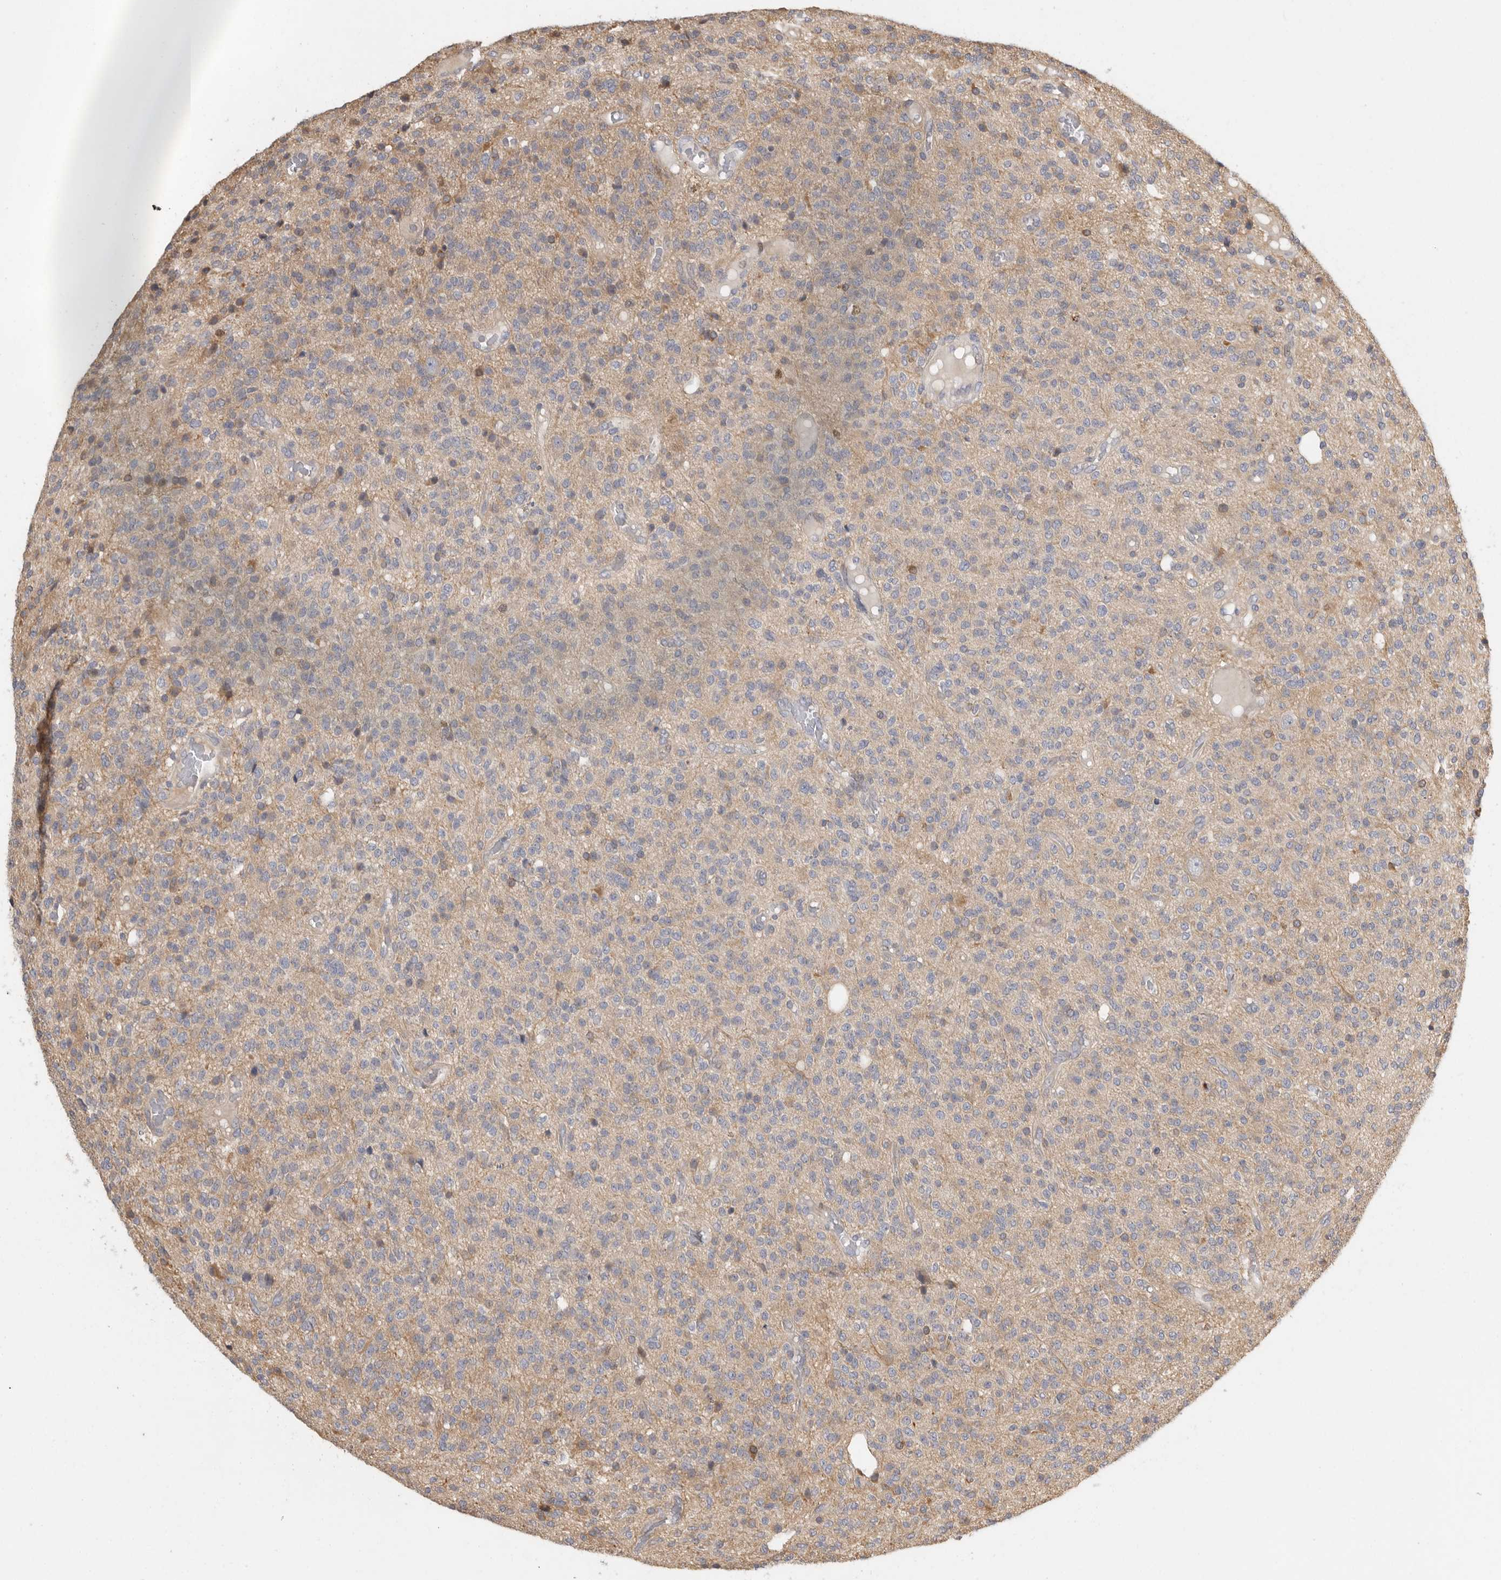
{"staining": {"intensity": "weak", "quantity": "25%-75%", "location": "cytoplasmic/membranous"}, "tissue": "glioma", "cell_type": "Tumor cells", "image_type": "cancer", "snomed": [{"axis": "morphology", "description": "Glioma, malignant, High grade"}, {"axis": "topography", "description": "Brain"}], "caption": "The immunohistochemical stain highlights weak cytoplasmic/membranous expression in tumor cells of malignant high-grade glioma tissue. (Brightfield microscopy of DAB IHC at high magnification).", "gene": "SWT1", "patient": {"sex": "male", "age": 34}}